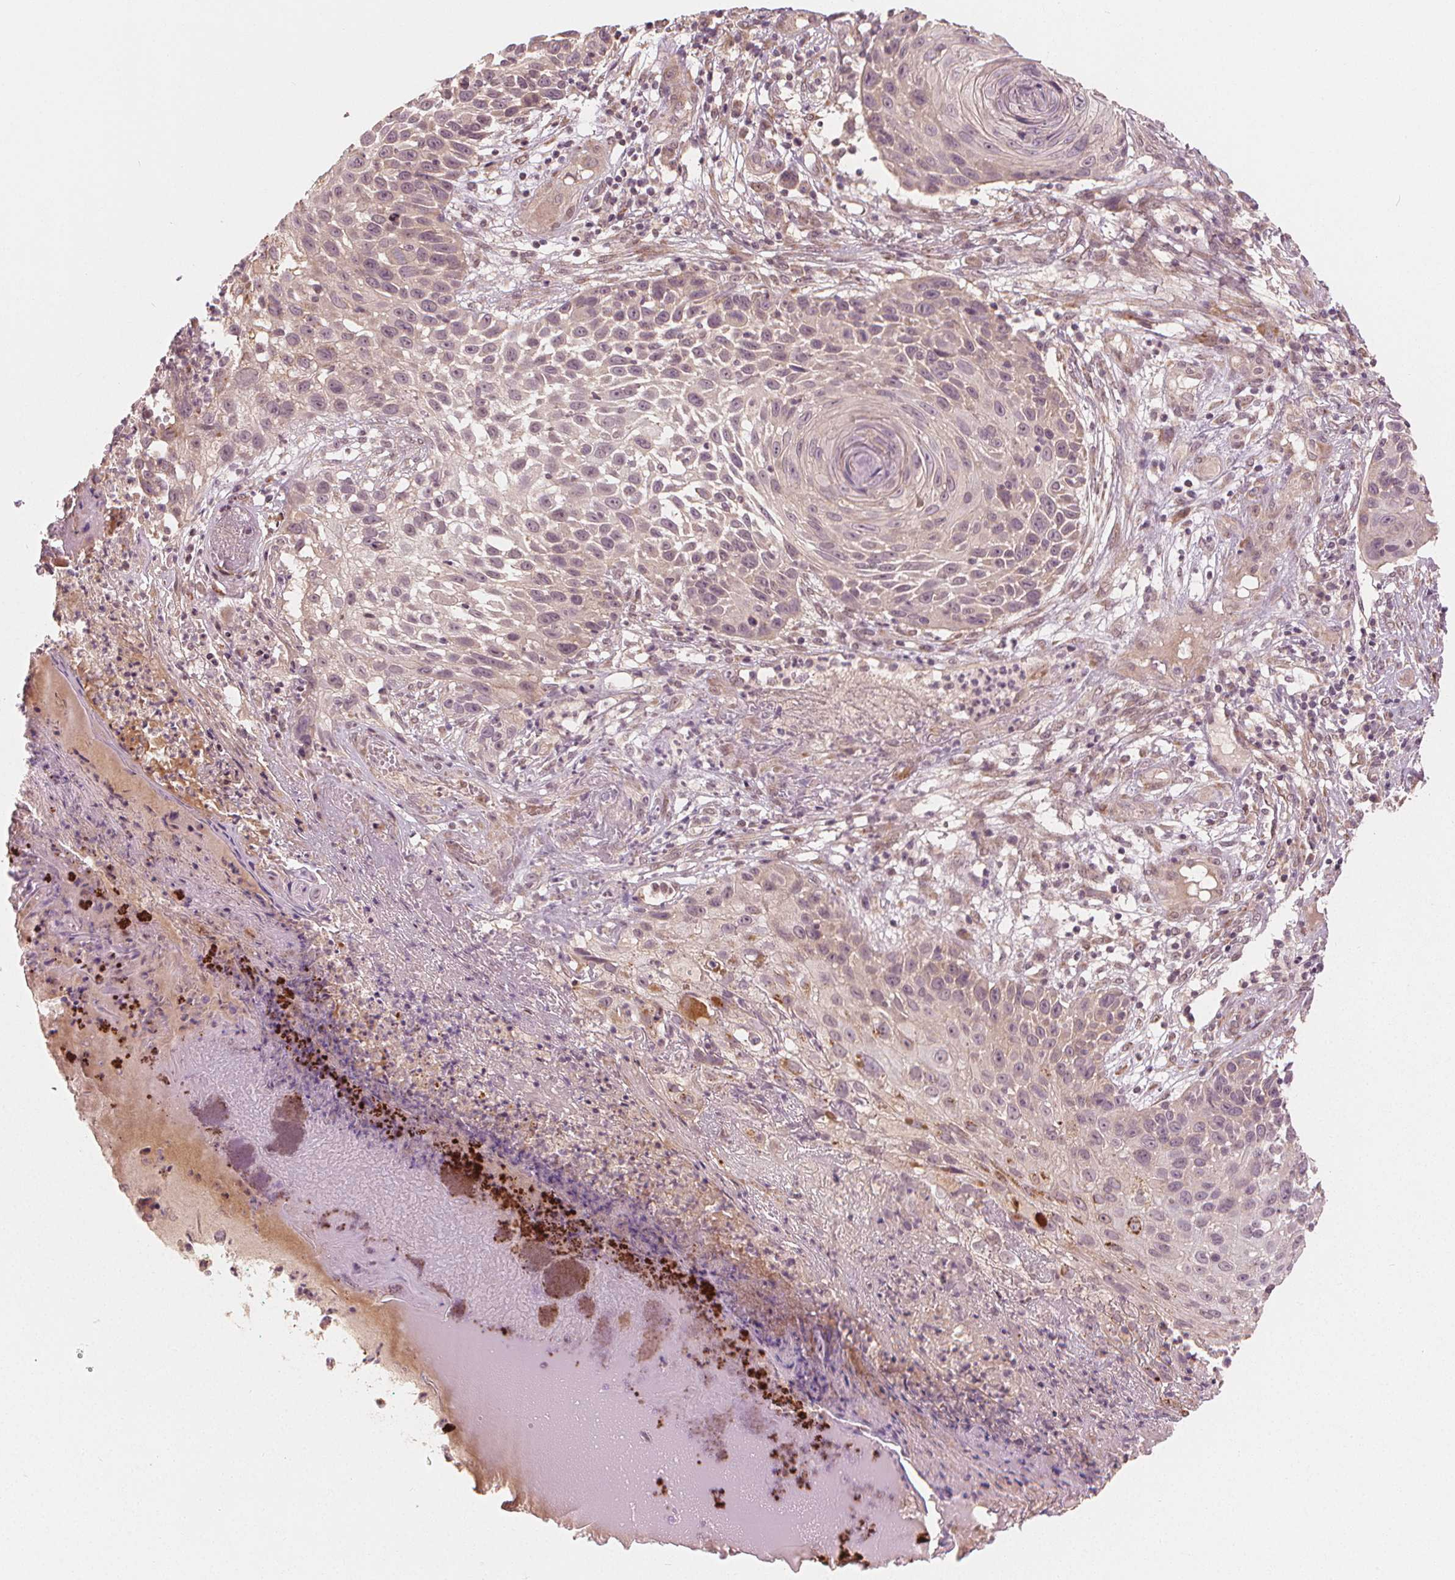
{"staining": {"intensity": "negative", "quantity": "none", "location": "none"}, "tissue": "skin cancer", "cell_type": "Tumor cells", "image_type": "cancer", "snomed": [{"axis": "morphology", "description": "Squamous cell carcinoma, NOS"}, {"axis": "topography", "description": "Skin"}], "caption": "Tumor cells show no significant protein staining in skin cancer.", "gene": "CLBA1", "patient": {"sex": "male", "age": 92}}